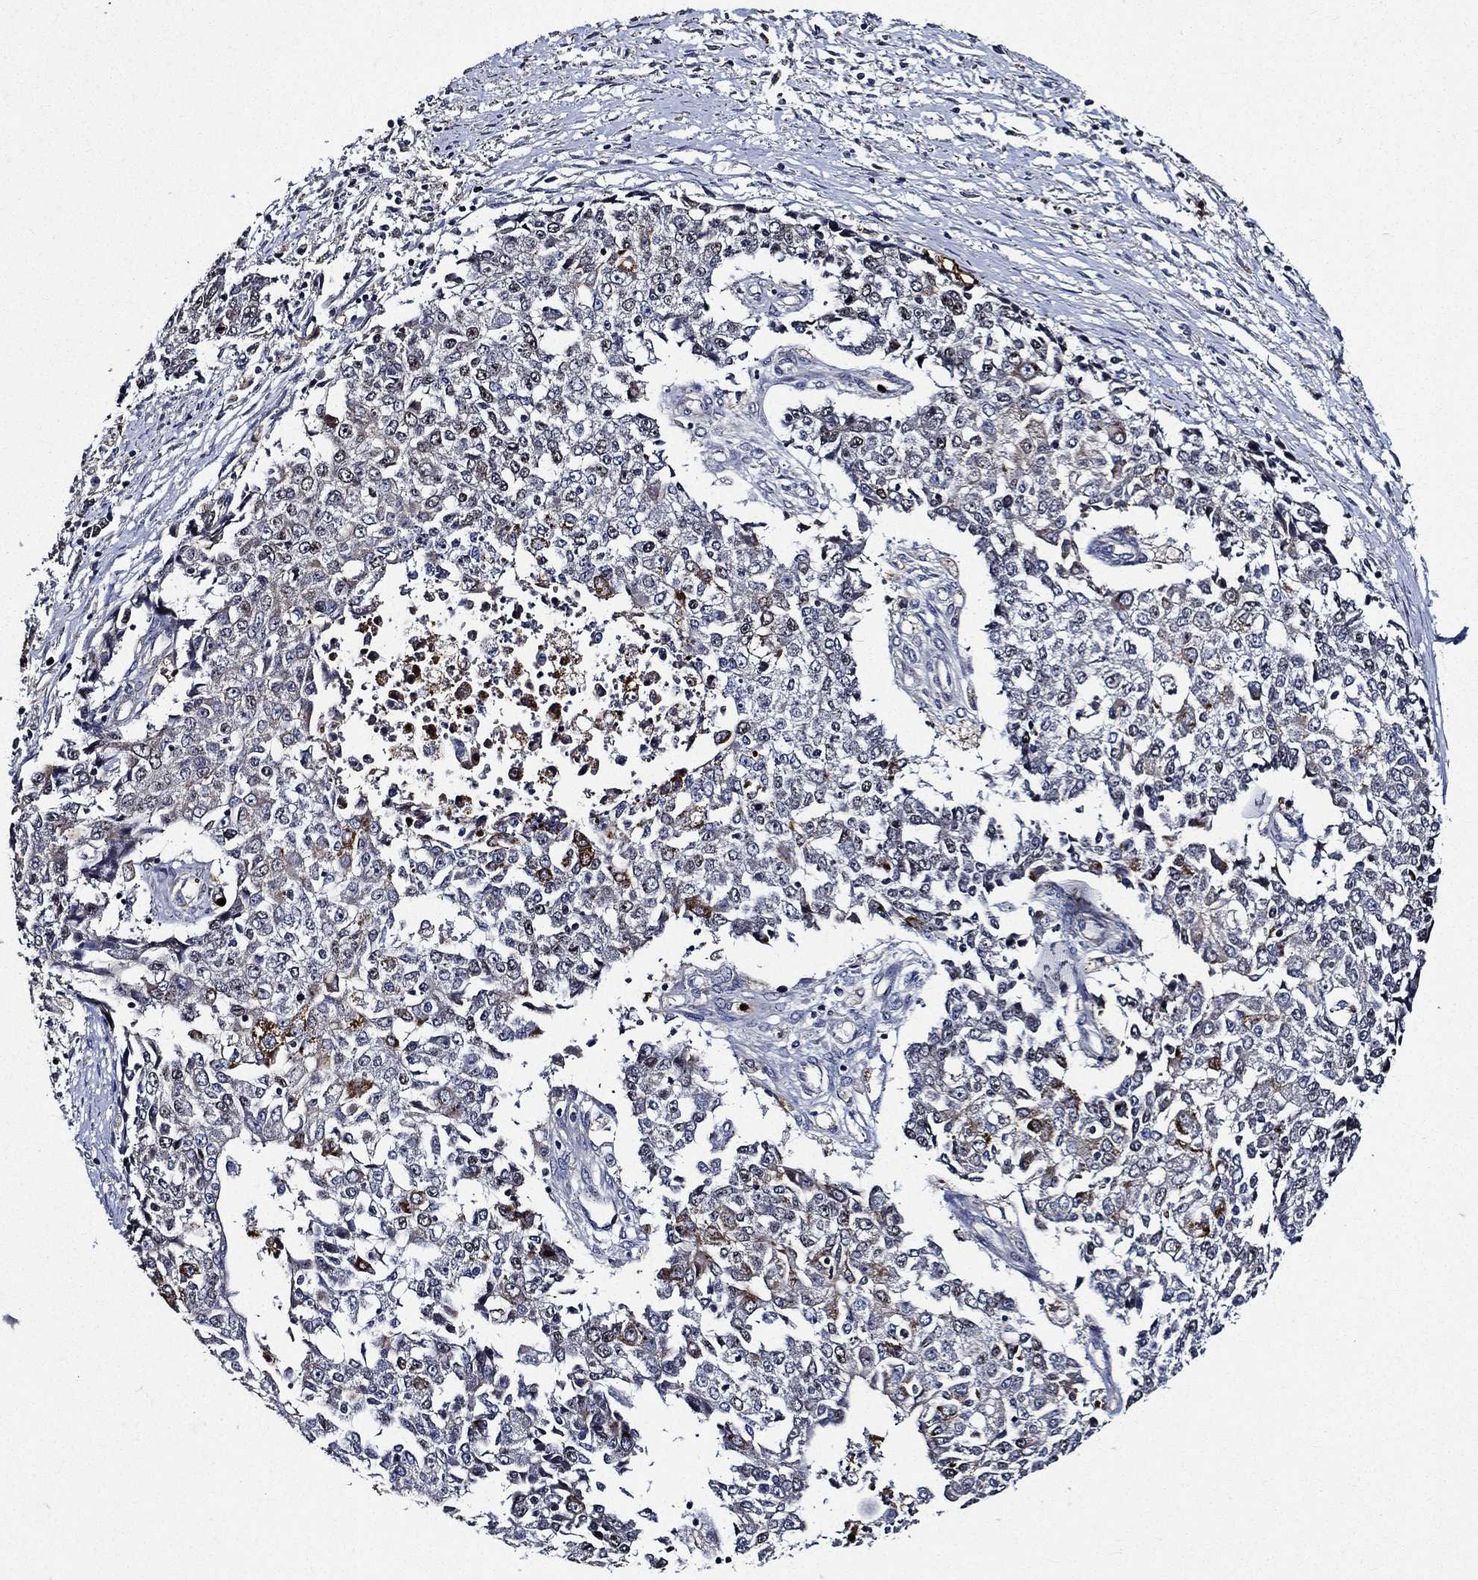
{"staining": {"intensity": "moderate", "quantity": "<25%", "location": "cytoplasmic/membranous"}, "tissue": "ovarian cancer", "cell_type": "Tumor cells", "image_type": "cancer", "snomed": [{"axis": "morphology", "description": "Carcinoma, endometroid"}, {"axis": "topography", "description": "Ovary"}], "caption": "An immunohistochemistry histopathology image of neoplastic tissue is shown. Protein staining in brown labels moderate cytoplasmic/membranous positivity in ovarian endometroid carcinoma within tumor cells.", "gene": "KIF20B", "patient": {"sex": "female", "age": 42}}